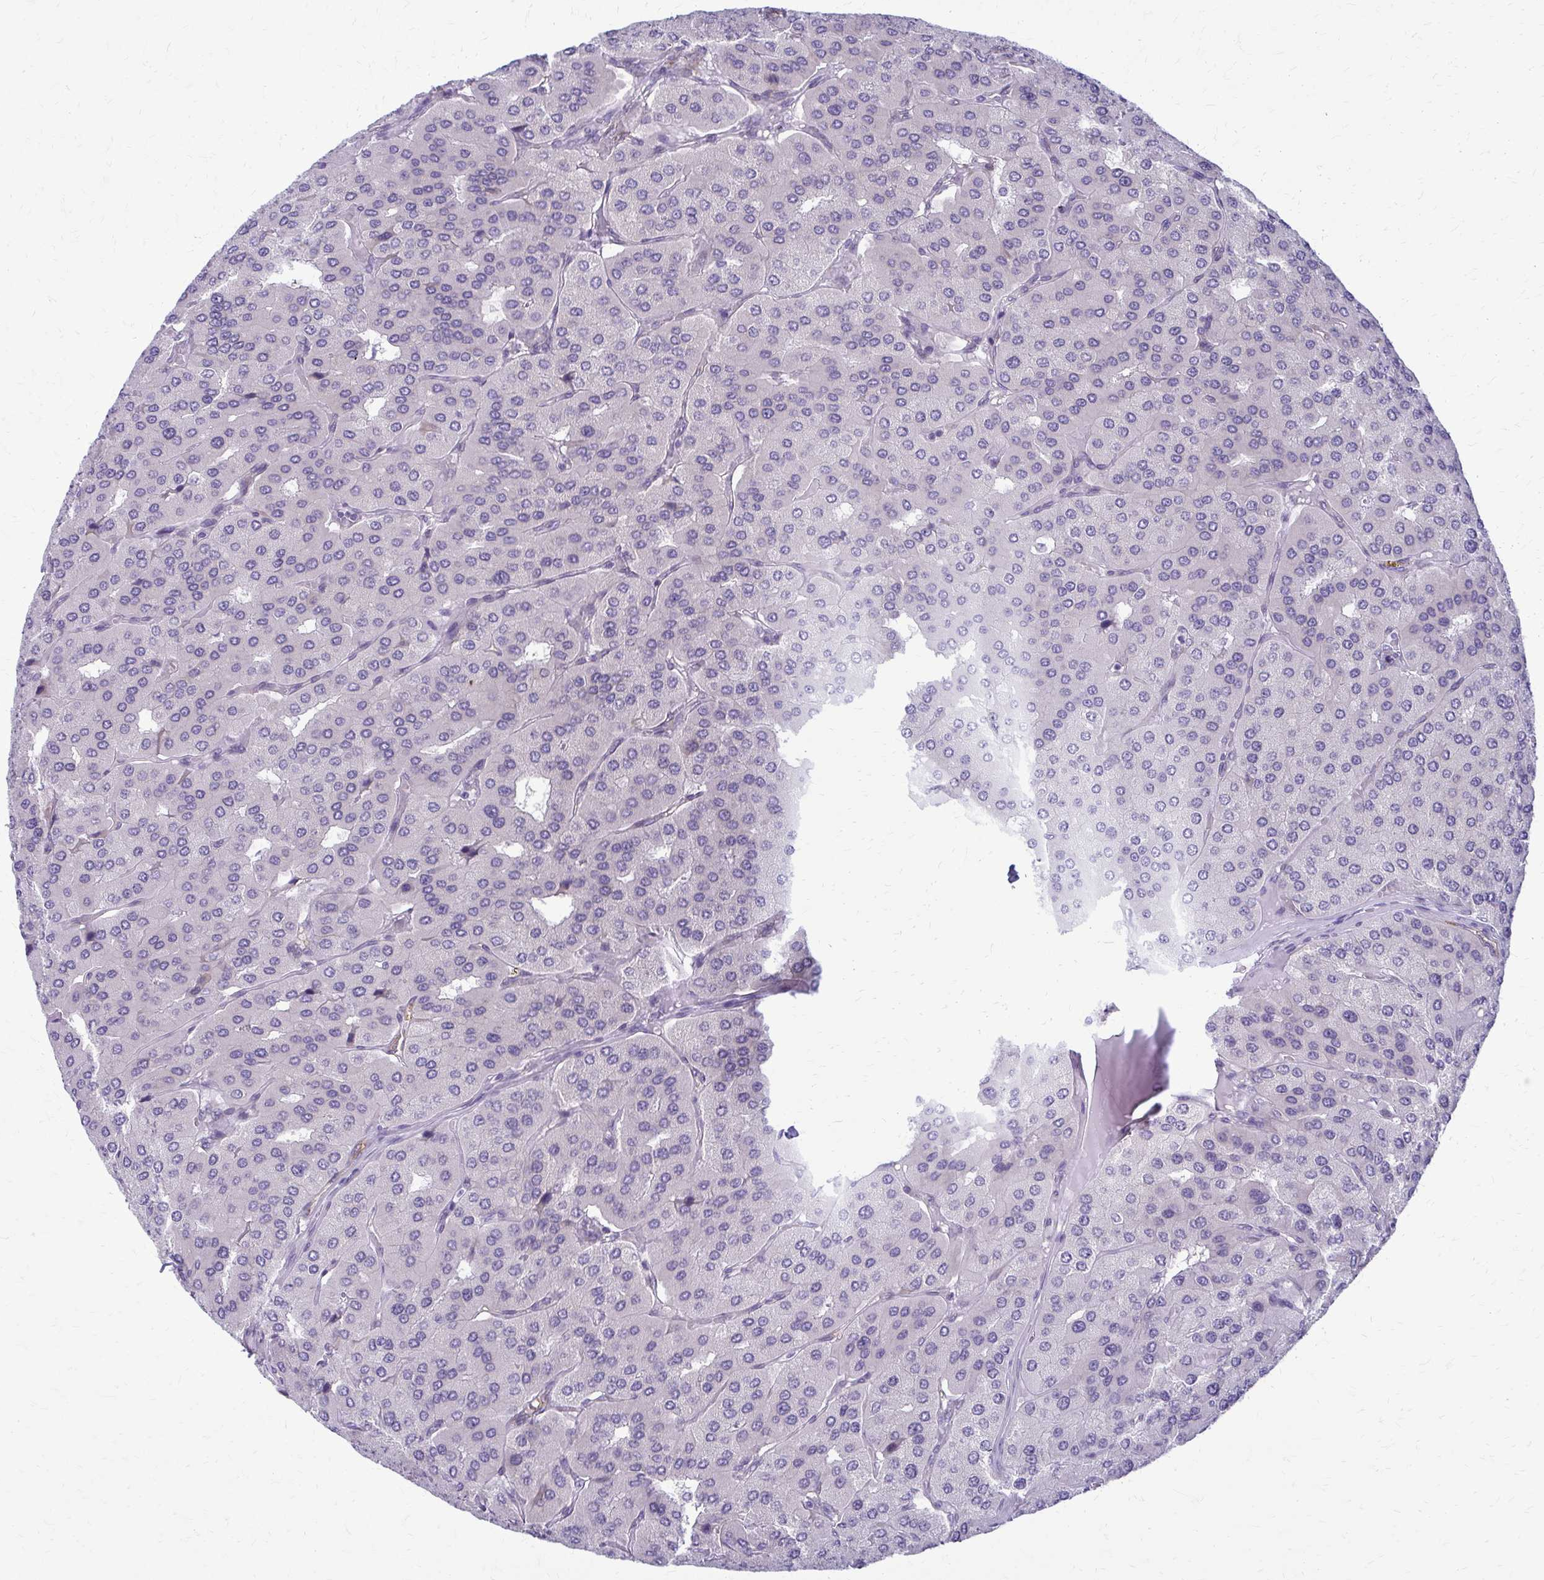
{"staining": {"intensity": "negative", "quantity": "none", "location": "none"}, "tissue": "parathyroid gland", "cell_type": "Glandular cells", "image_type": "normal", "snomed": [{"axis": "morphology", "description": "Normal tissue, NOS"}, {"axis": "morphology", "description": "Adenoma, NOS"}, {"axis": "topography", "description": "Parathyroid gland"}], "caption": "IHC image of normal parathyroid gland: parathyroid gland stained with DAB shows no significant protein expression in glandular cells. (DAB (3,3'-diaminobenzidine) IHC visualized using brightfield microscopy, high magnification).", "gene": "DEPP1", "patient": {"sex": "female", "age": 86}}